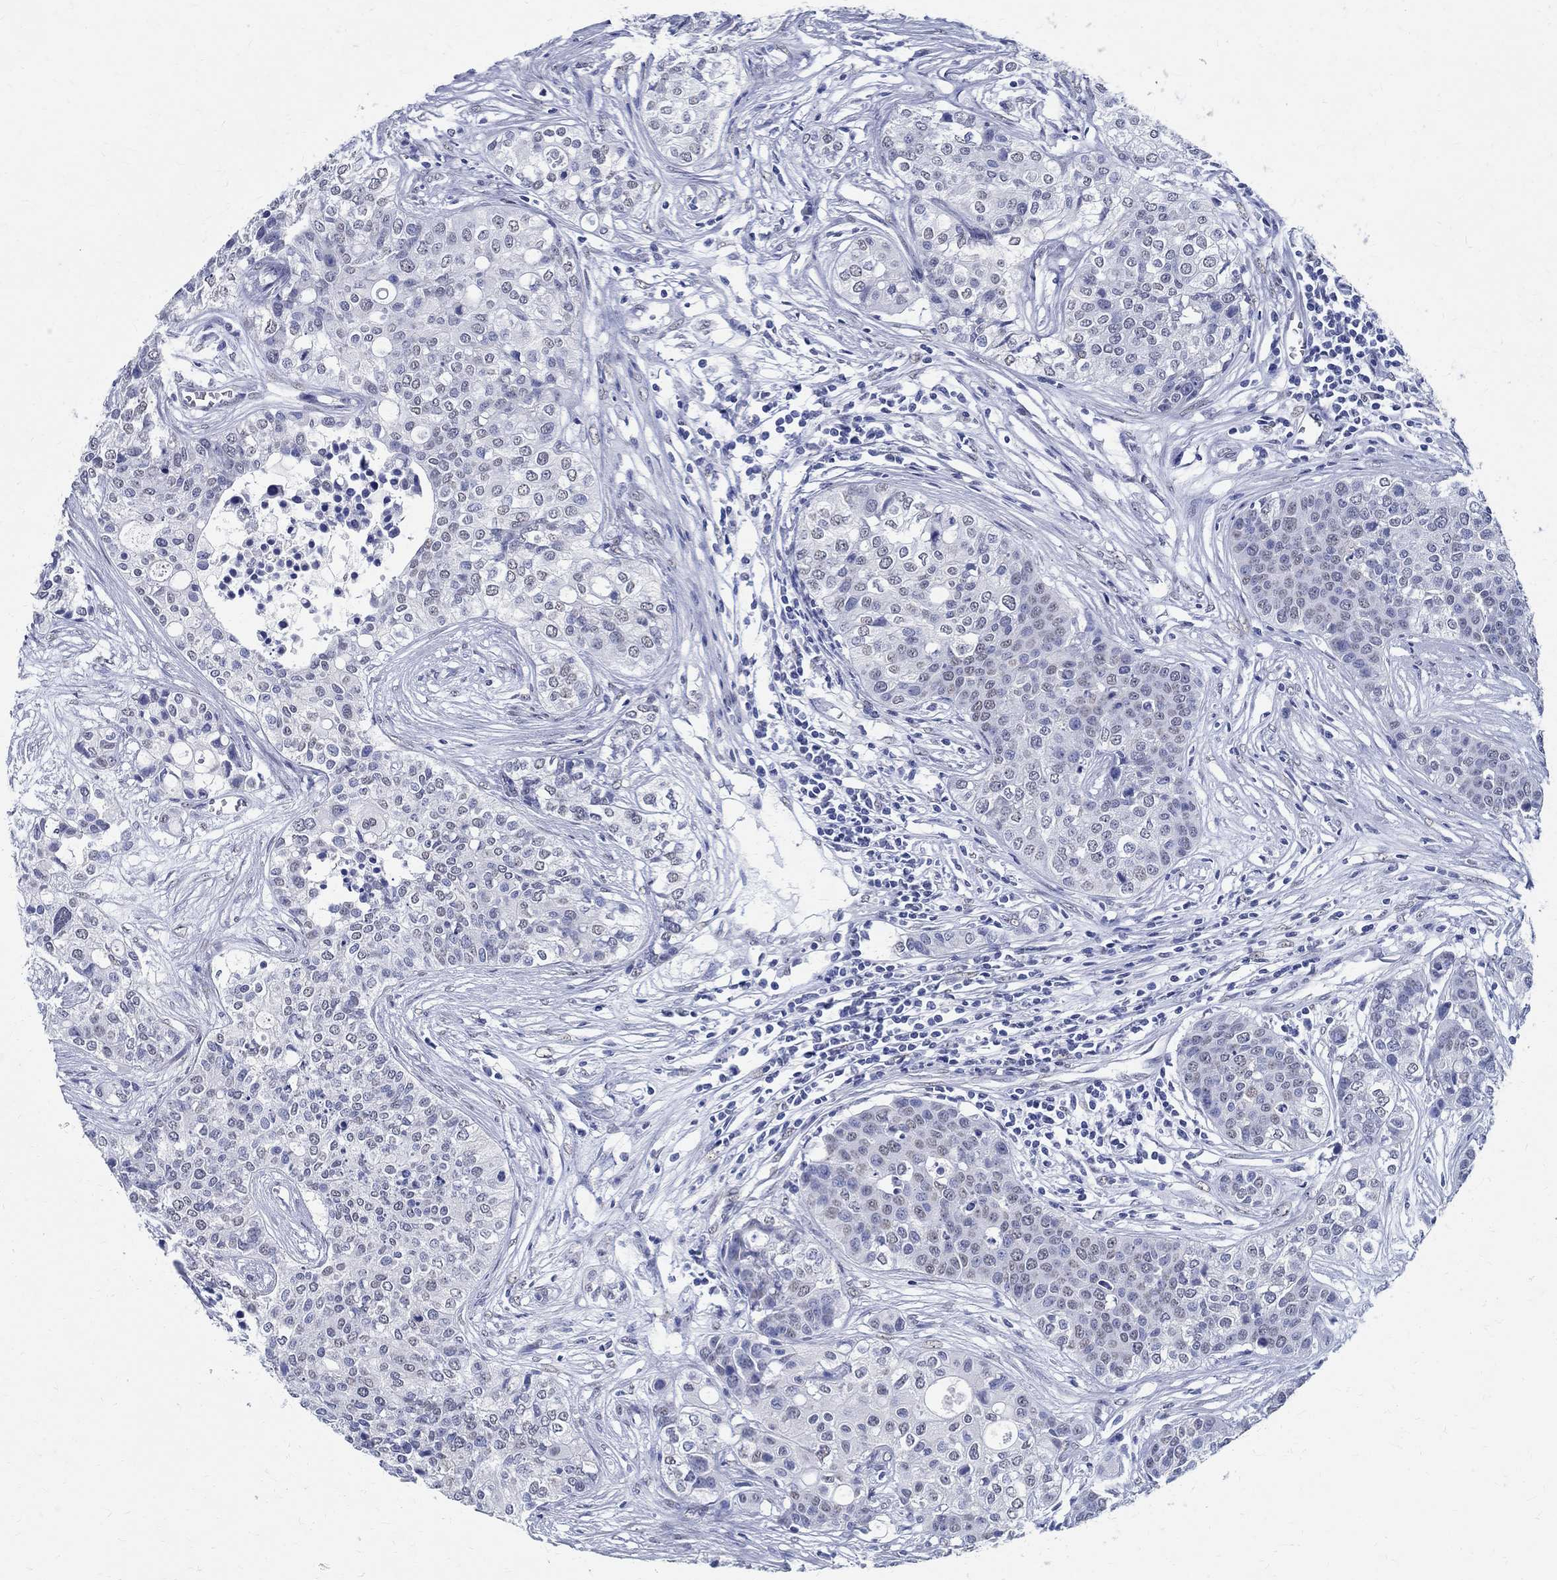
{"staining": {"intensity": "negative", "quantity": "none", "location": "none"}, "tissue": "carcinoid", "cell_type": "Tumor cells", "image_type": "cancer", "snomed": [{"axis": "morphology", "description": "Carcinoid, malignant, NOS"}, {"axis": "topography", "description": "Colon"}], "caption": "Immunohistochemistry histopathology image of human carcinoid (malignant) stained for a protein (brown), which shows no expression in tumor cells. The staining was performed using DAB (3,3'-diaminobenzidine) to visualize the protein expression in brown, while the nuclei were stained in blue with hematoxylin (Magnification: 20x).", "gene": "TSPAN16", "patient": {"sex": "male", "age": 81}}